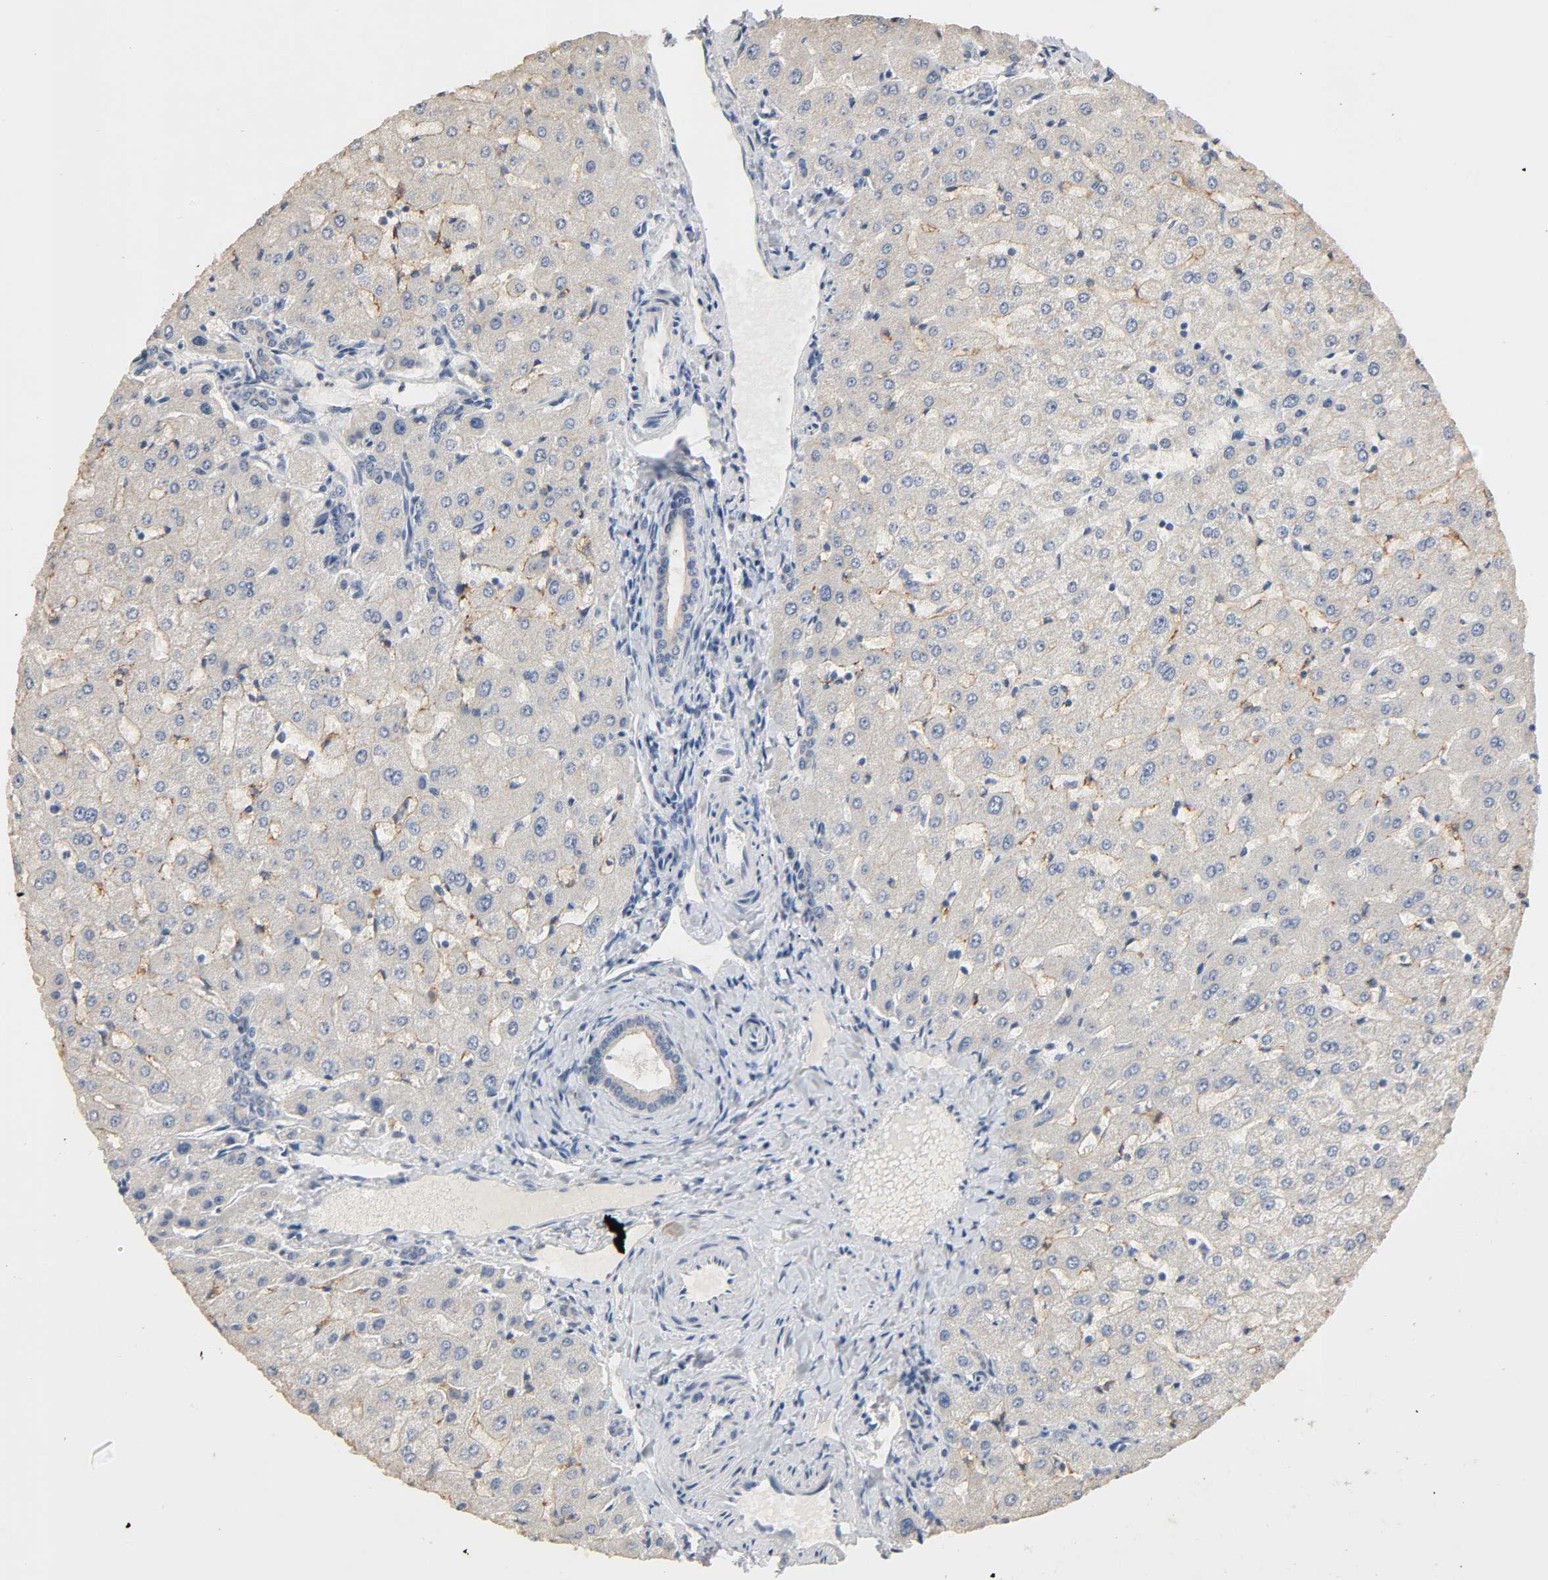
{"staining": {"intensity": "weak", "quantity": "25%-75%", "location": "cytoplasmic/membranous"}, "tissue": "liver", "cell_type": "Cholangiocytes", "image_type": "normal", "snomed": [{"axis": "morphology", "description": "Normal tissue, NOS"}, {"axis": "morphology", "description": "Fibrosis, NOS"}, {"axis": "topography", "description": "Liver"}], "caption": "A low amount of weak cytoplasmic/membranous positivity is identified in about 25%-75% of cholangiocytes in normal liver.", "gene": "MAGEA8", "patient": {"sex": "female", "age": 29}}